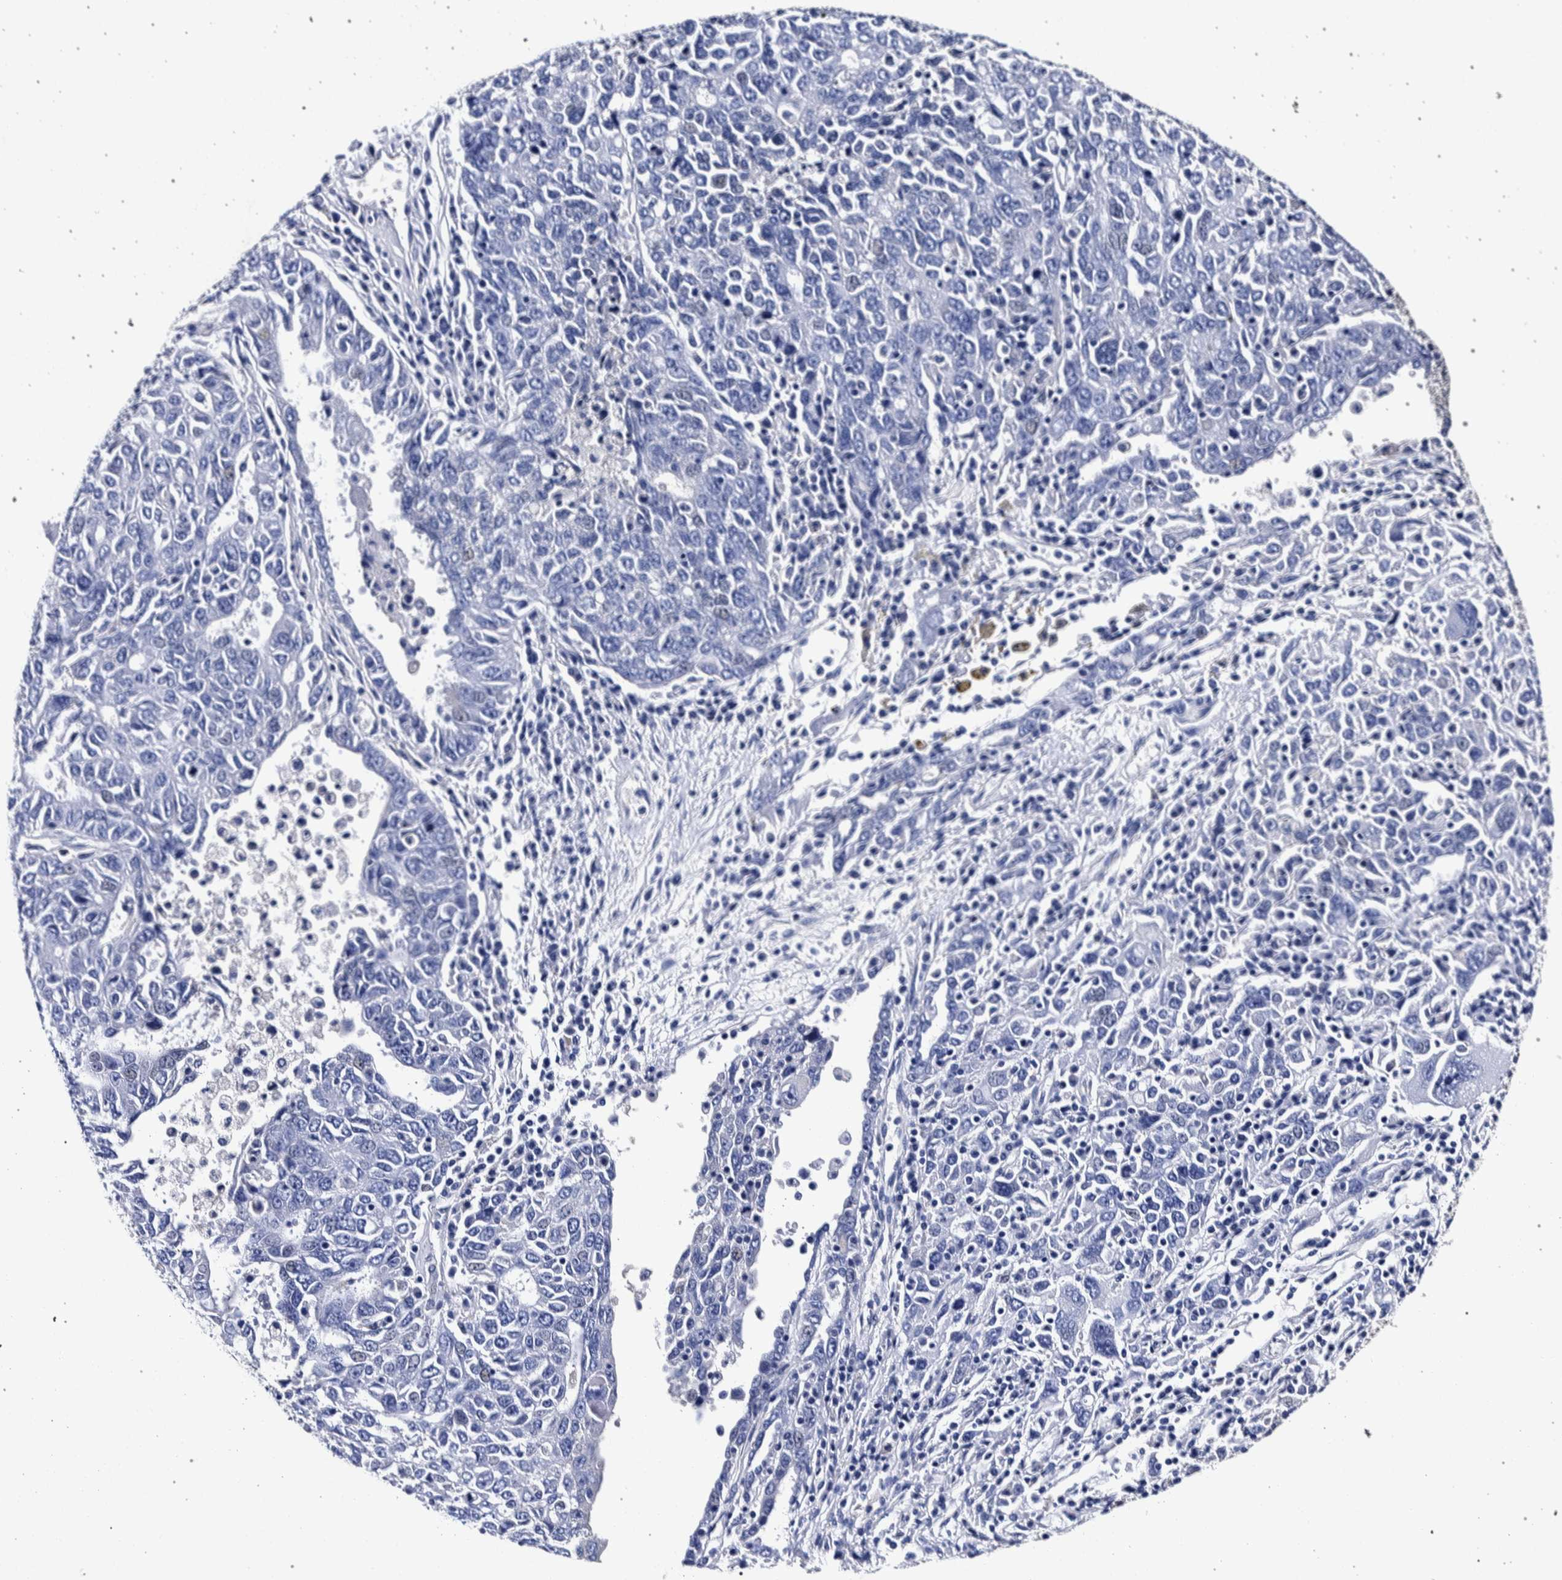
{"staining": {"intensity": "negative", "quantity": "none", "location": "none"}, "tissue": "ovarian cancer", "cell_type": "Tumor cells", "image_type": "cancer", "snomed": [{"axis": "morphology", "description": "Carcinoma, endometroid"}, {"axis": "topography", "description": "Ovary"}], "caption": "This is a photomicrograph of IHC staining of ovarian cancer, which shows no staining in tumor cells.", "gene": "NIBAN2", "patient": {"sex": "female", "age": 62}}